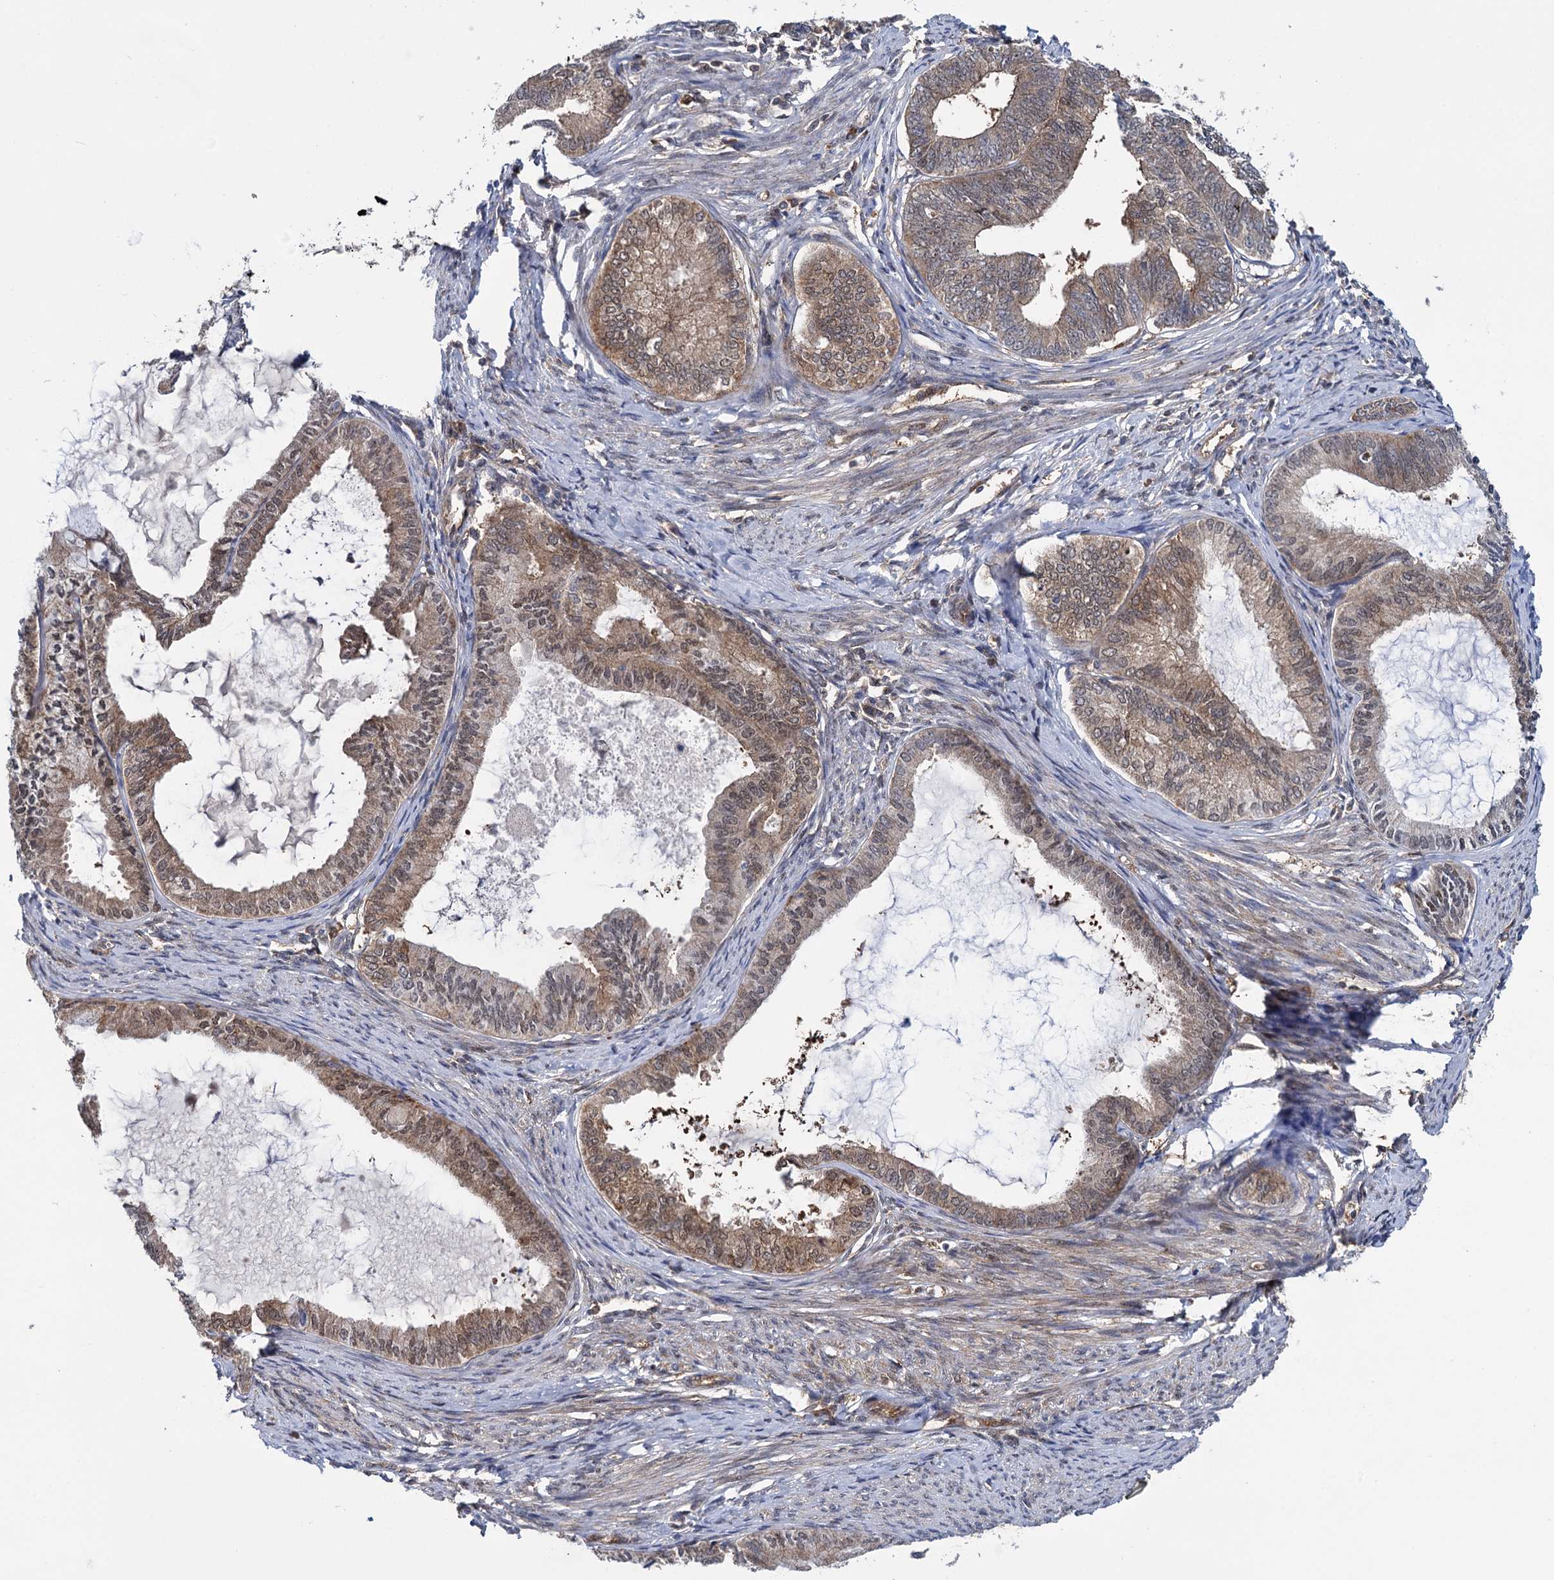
{"staining": {"intensity": "moderate", "quantity": ">75%", "location": "cytoplasmic/membranous,nuclear"}, "tissue": "endometrial cancer", "cell_type": "Tumor cells", "image_type": "cancer", "snomed": [{"axis": "morphology", "description": "Adenocarcinoma, NOS"}, {"axis": "topography", "description": "Endometrium"}], "caption": "This is a micrograph of immunohistochemistry (IHC) staining of endometrial cancer (adenocarcinoma), which shows moderate positivity in the cytoplasmic/membranous and nuclear of tumor cells.", "gene": "GLO1", "patient": {"sex": "female", "age": 86}}